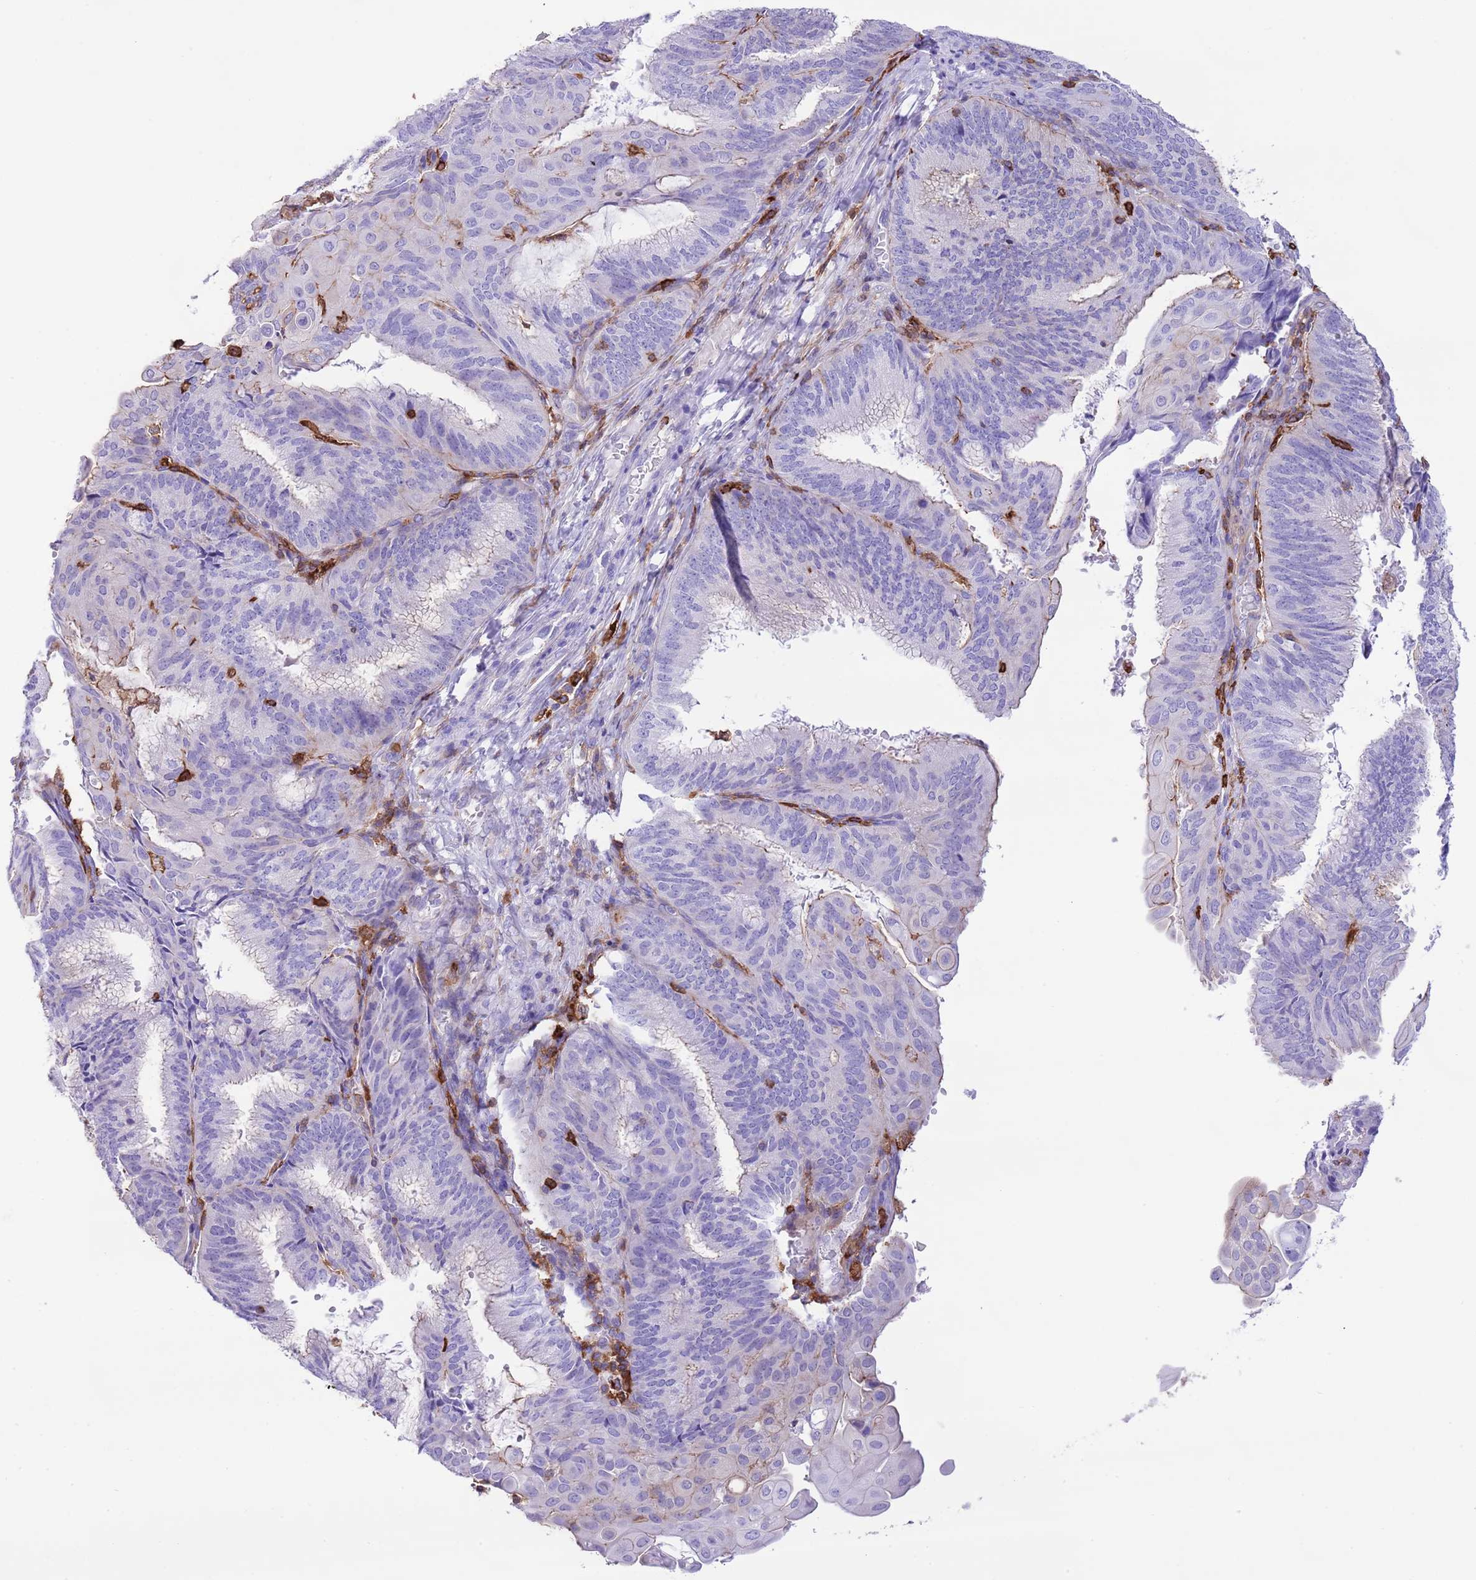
{"staining": {"intensity": "negative", "quantity": "none", "location": "none"}, "tissue": "endometrial cancer", "cell_type": "Tumor cells", "image_type": "cancer", "snomed": [{"axis": "morphology", "description": "Adenocarcinoma, NOS"}, {"axis": "topography", "description": "Endometrium"}], "caption": "Histopathology image shows no significant protein expression in tumor cells of adenocarcinoma (endometrial).", "gene": "EFHD2", "patient": {"sex": "female", "age": 49}}